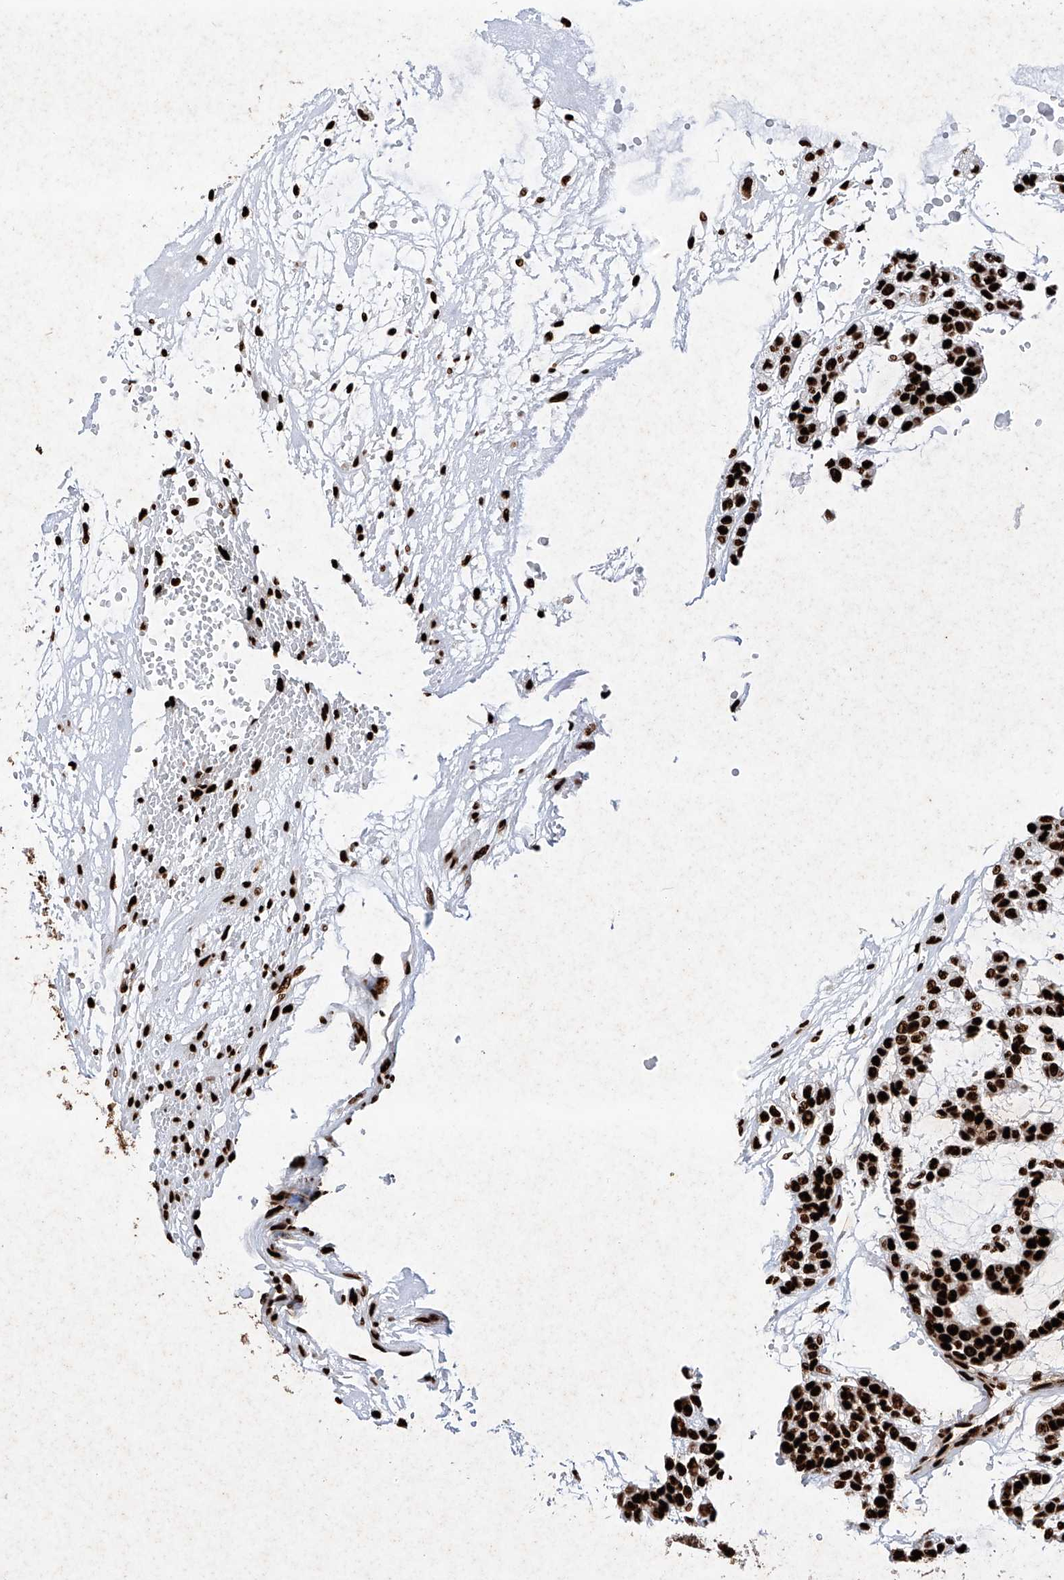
{"staining": {"intensity": "strong", "quantity": ">75%", "location": "nuclear"}, "tissue": "head and neck cancer", "cell_type": "Tumor cells", "image_type": "cancer", "snomed": [{"axis": "morphology", "description": "Adenocarcinoma, NOS"}, {"axis": "morphology", "description": "Adenoma, NOS"}, {"axis": "topography", "description": "Head-Neck"}], "caption": "Protein analysis of head and neck adenoma tissue displays strong nuclear staining in about >75% of tumor cells.", "gene": "SRSF6", "patient": {"sex": "female", "age": 55}}